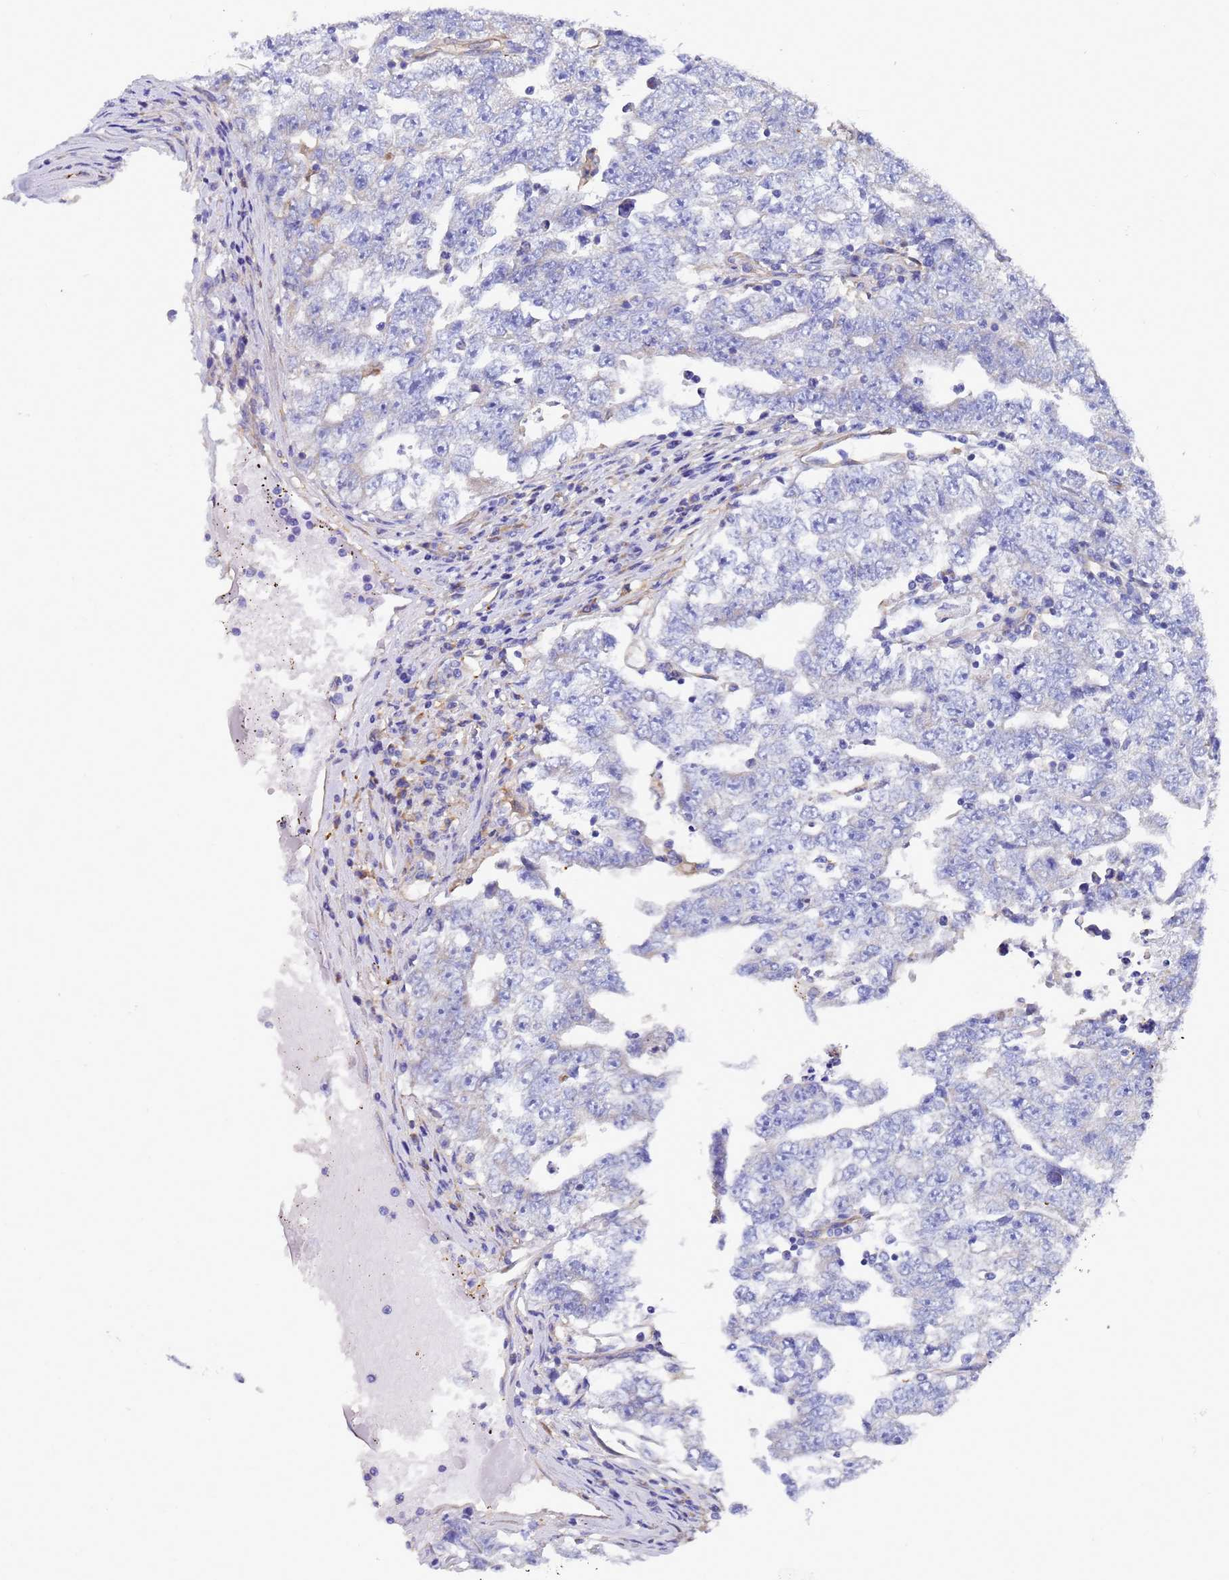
{"staining": {"intensity": "negative", "quantity": "none", "location": "none"}, "tissue": "testis cancer", "cell_type": "Tumor cells", "image_type": "cancer", "snomed": [{"axis": "morphology", "description": "Carcinoma, Embryonal, NOS"}, {"axis": "topography", "description": "Testis"}], "caption": "This is an immunohistochemistry micrograph of testis cancer (embryonal carcinoma). There is no positivity in tumor cells.", "gene": "TM4SF4", "patient": {"sex": "male", "age": 25}}